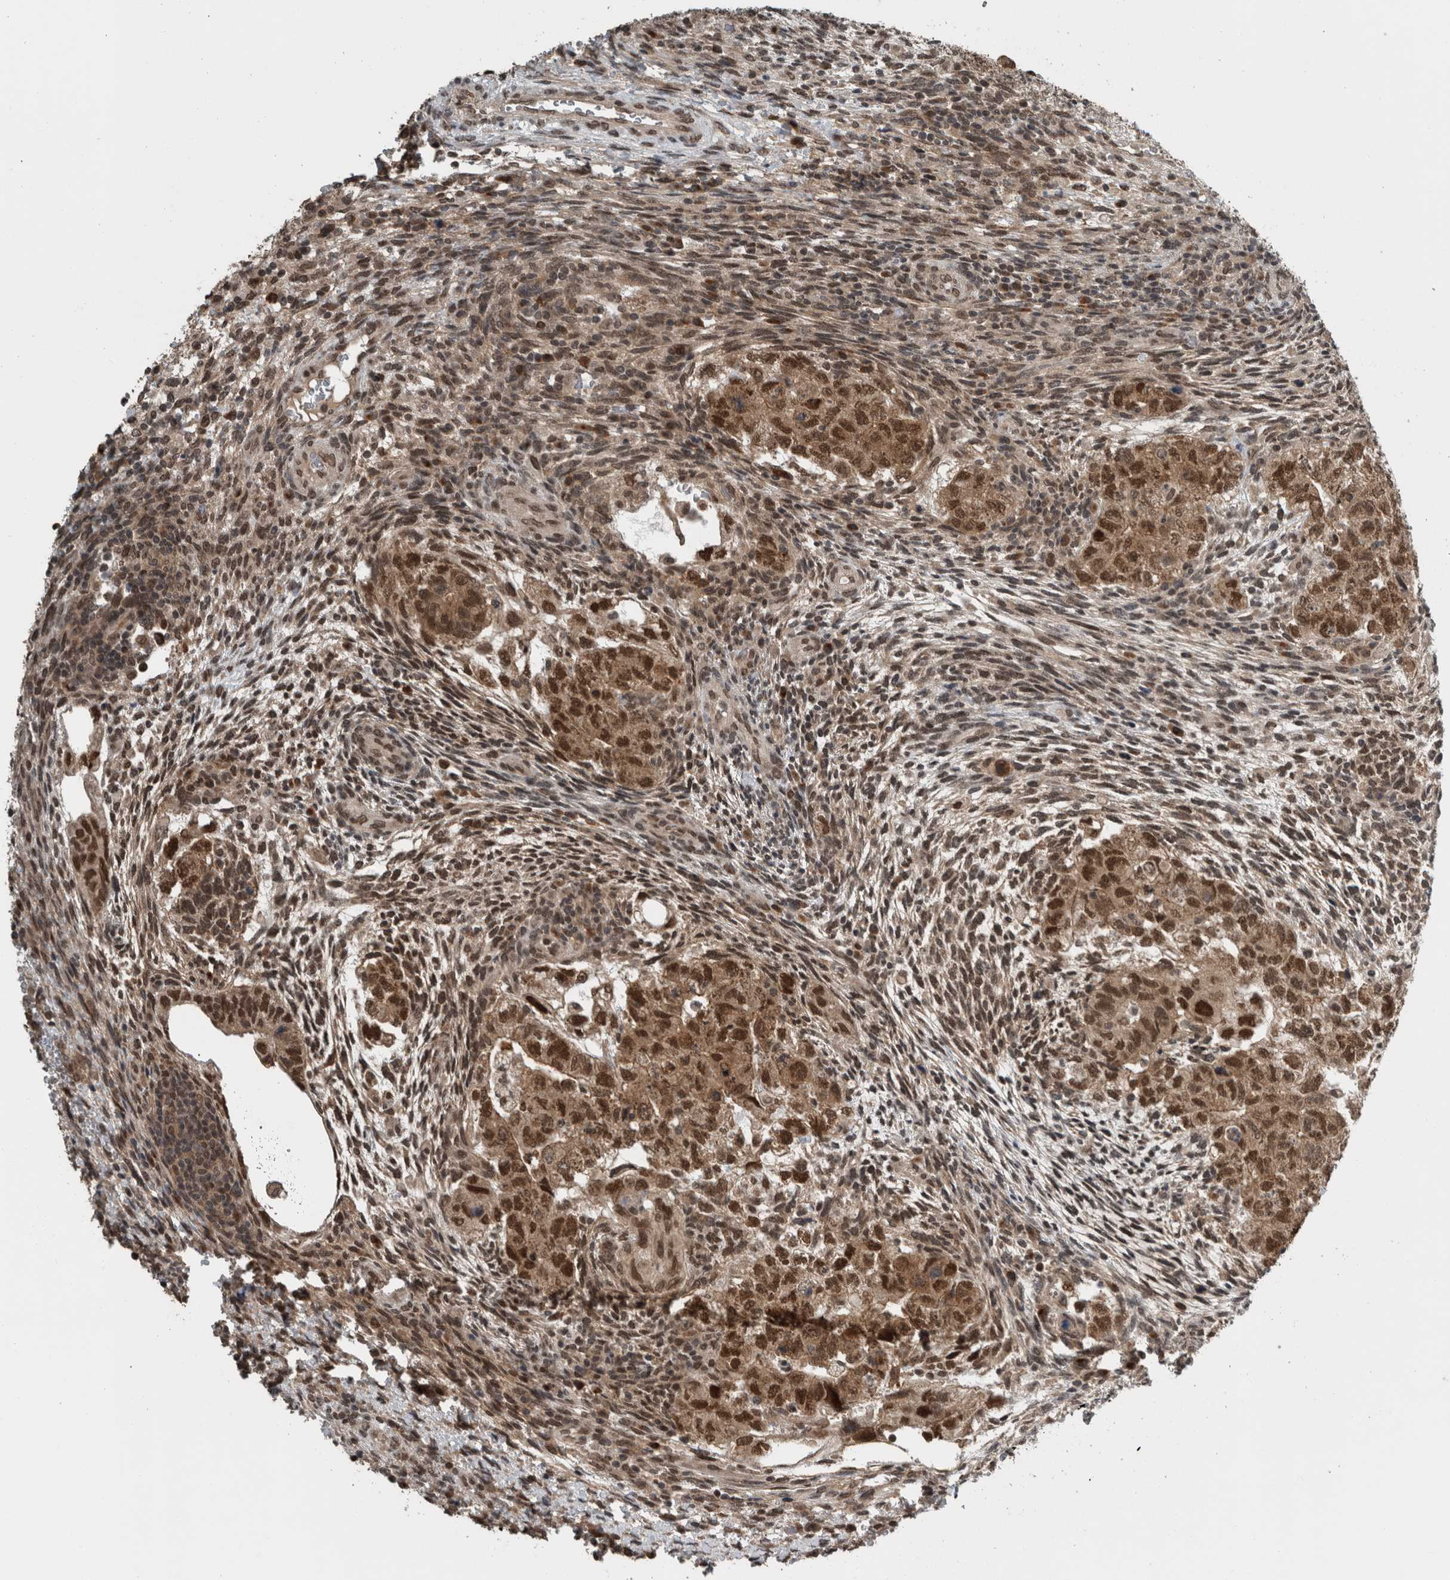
{"staining": {"intensity": "moderate", "quantity": ">75%", "location": "cytoplasmic/membranous,nuclear"}, "tissue": "testis cancer", "cell_type": "Tumor cells", "image_type": "cancer", "snomed": [{"axis": "morphology", "description": "Normal tissue, NOS"}, {"axis": "morphology", "description": "Carcinoma, Embryonal, NOS"}, {"axis": "topography", "description": "Testis"}], "caption": "Embryonal carcinoma (testis) stained for a protein (brown) reveals moderate cytoplasmic/membranous and nuclear positive staining in about >75% of tumor cells.", "gene": "SPAG7", "patient": {"sex": "male", "age": 36}}